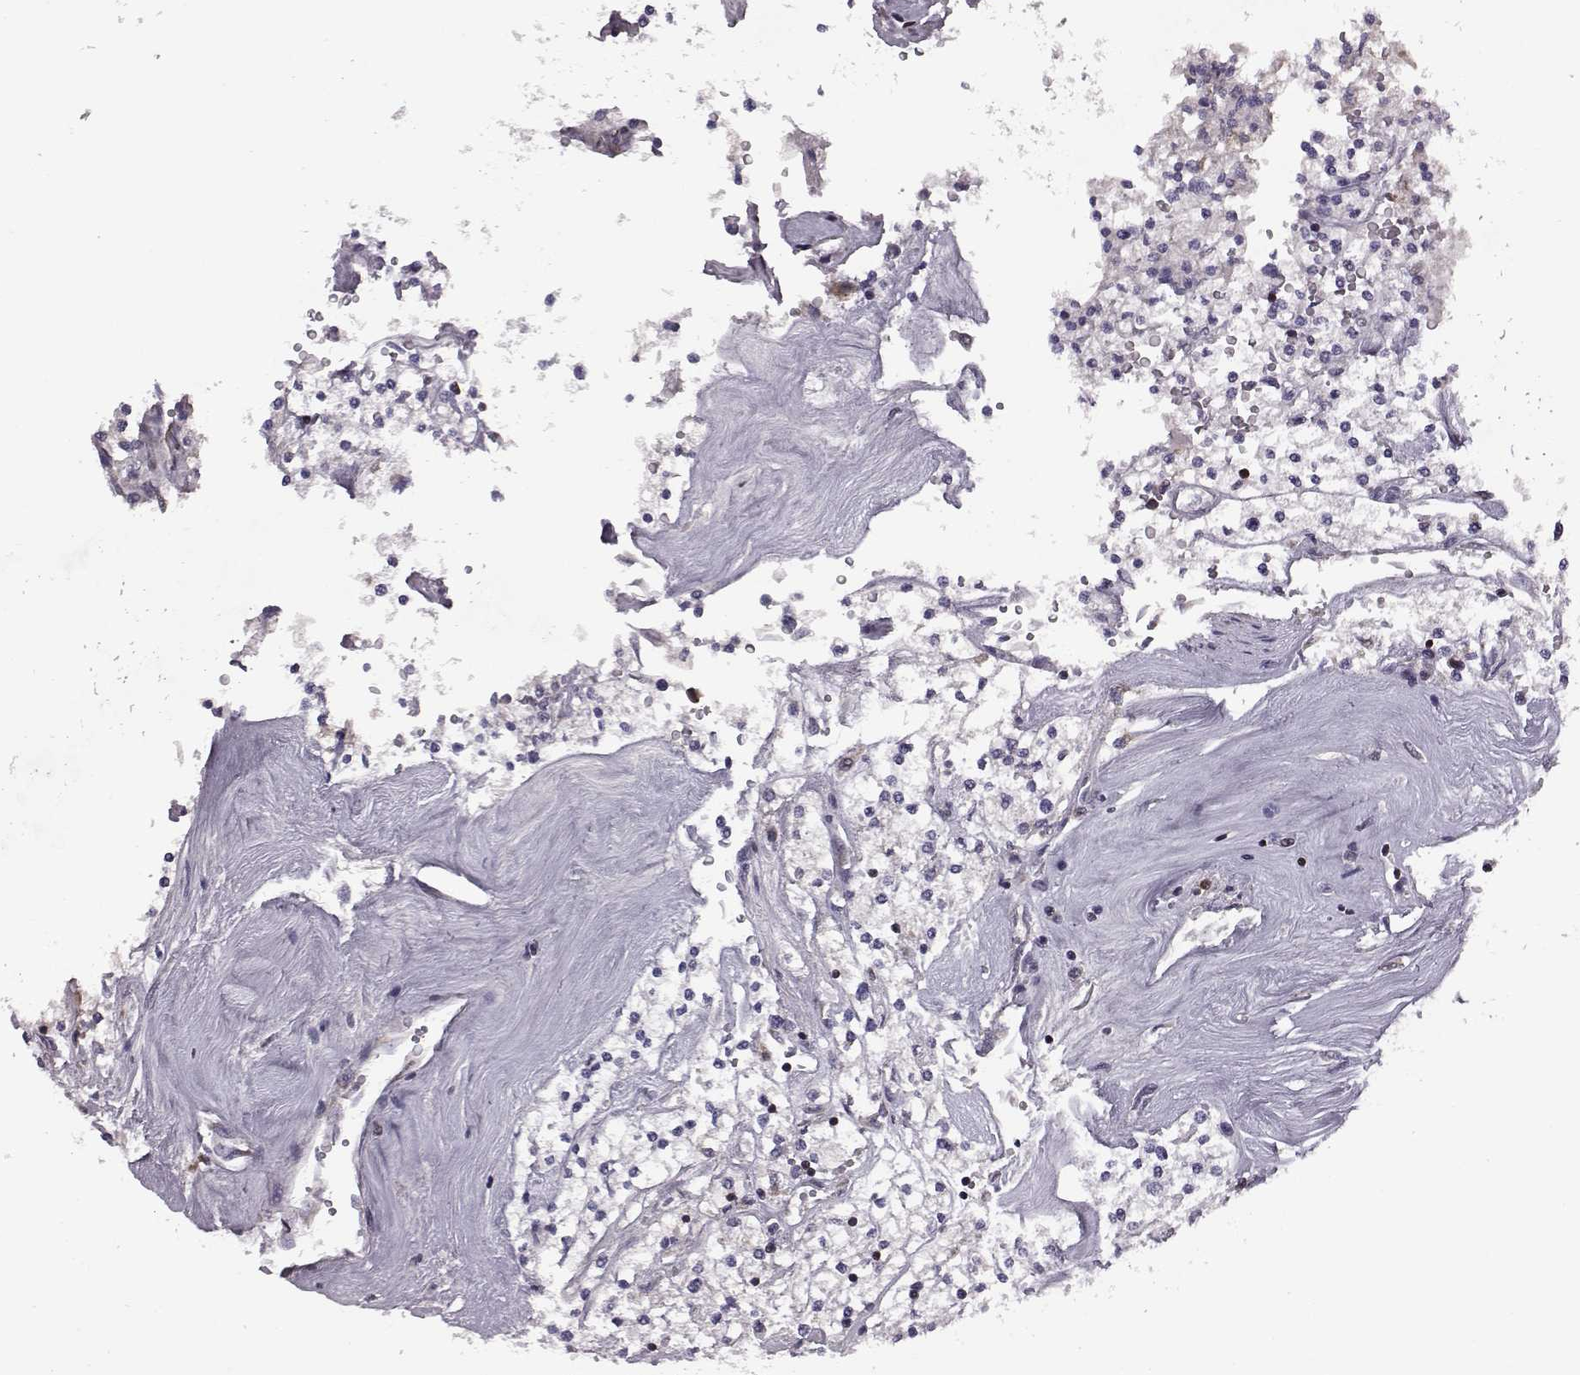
{"staining": {"intensity": "negative", "quantity": "none", "location": "none"}, "tissue": "renal cancer", "cell_type": "Tumor cells", "image_type": "cancer", "snomed": [{"axis": "morphology", "description": "Adenocarcinoma, NOS"}, {"axis": "topography", "description": "Kidney"}], "caption": "IHC of human renal cancer (adenocarcinoma) exhibits no staining in tumor cells.", "gene": "DOK2", "patient": {"sex": "male", "age": 80}}